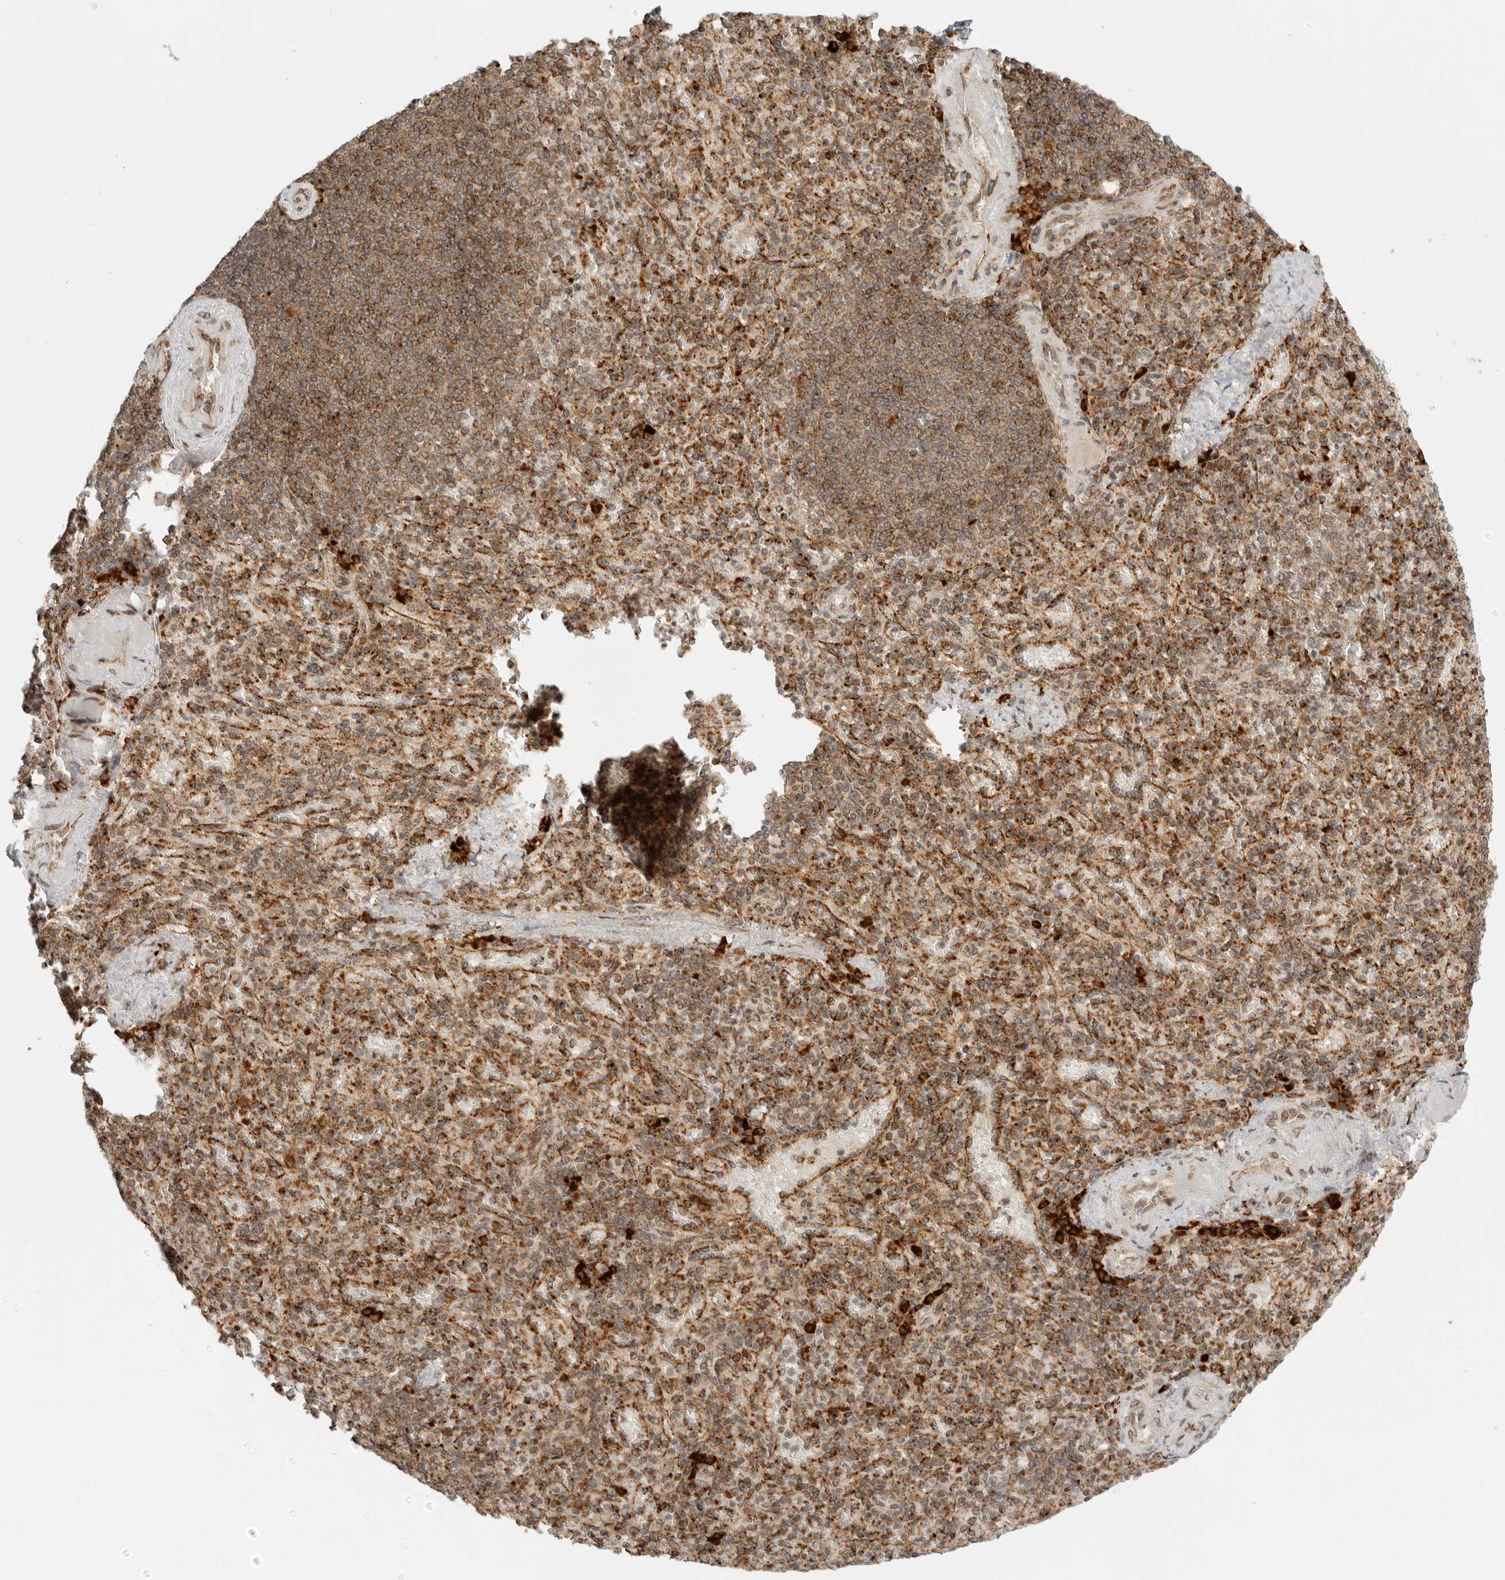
{"staining": {"intensity": "moderate", "quantity": ">75%", "location": "cytoplasmic/membranous"}, "tissue": "spleen", "cell_type": "Cells in red pulp", "image_type": "normal", "snomed": [{"axis": "morphology", "description": "Normal tissue, NOS"}, {"axis": "topography", "description": "Spleen"}], "caption": "Moderate cytoplasmic/membranous staining for a protein is present in about >75% of cells in red pulp of normal spleen using IHC.", "gene": "IDUA", "patient": {"sex": "female", "age": 74}}